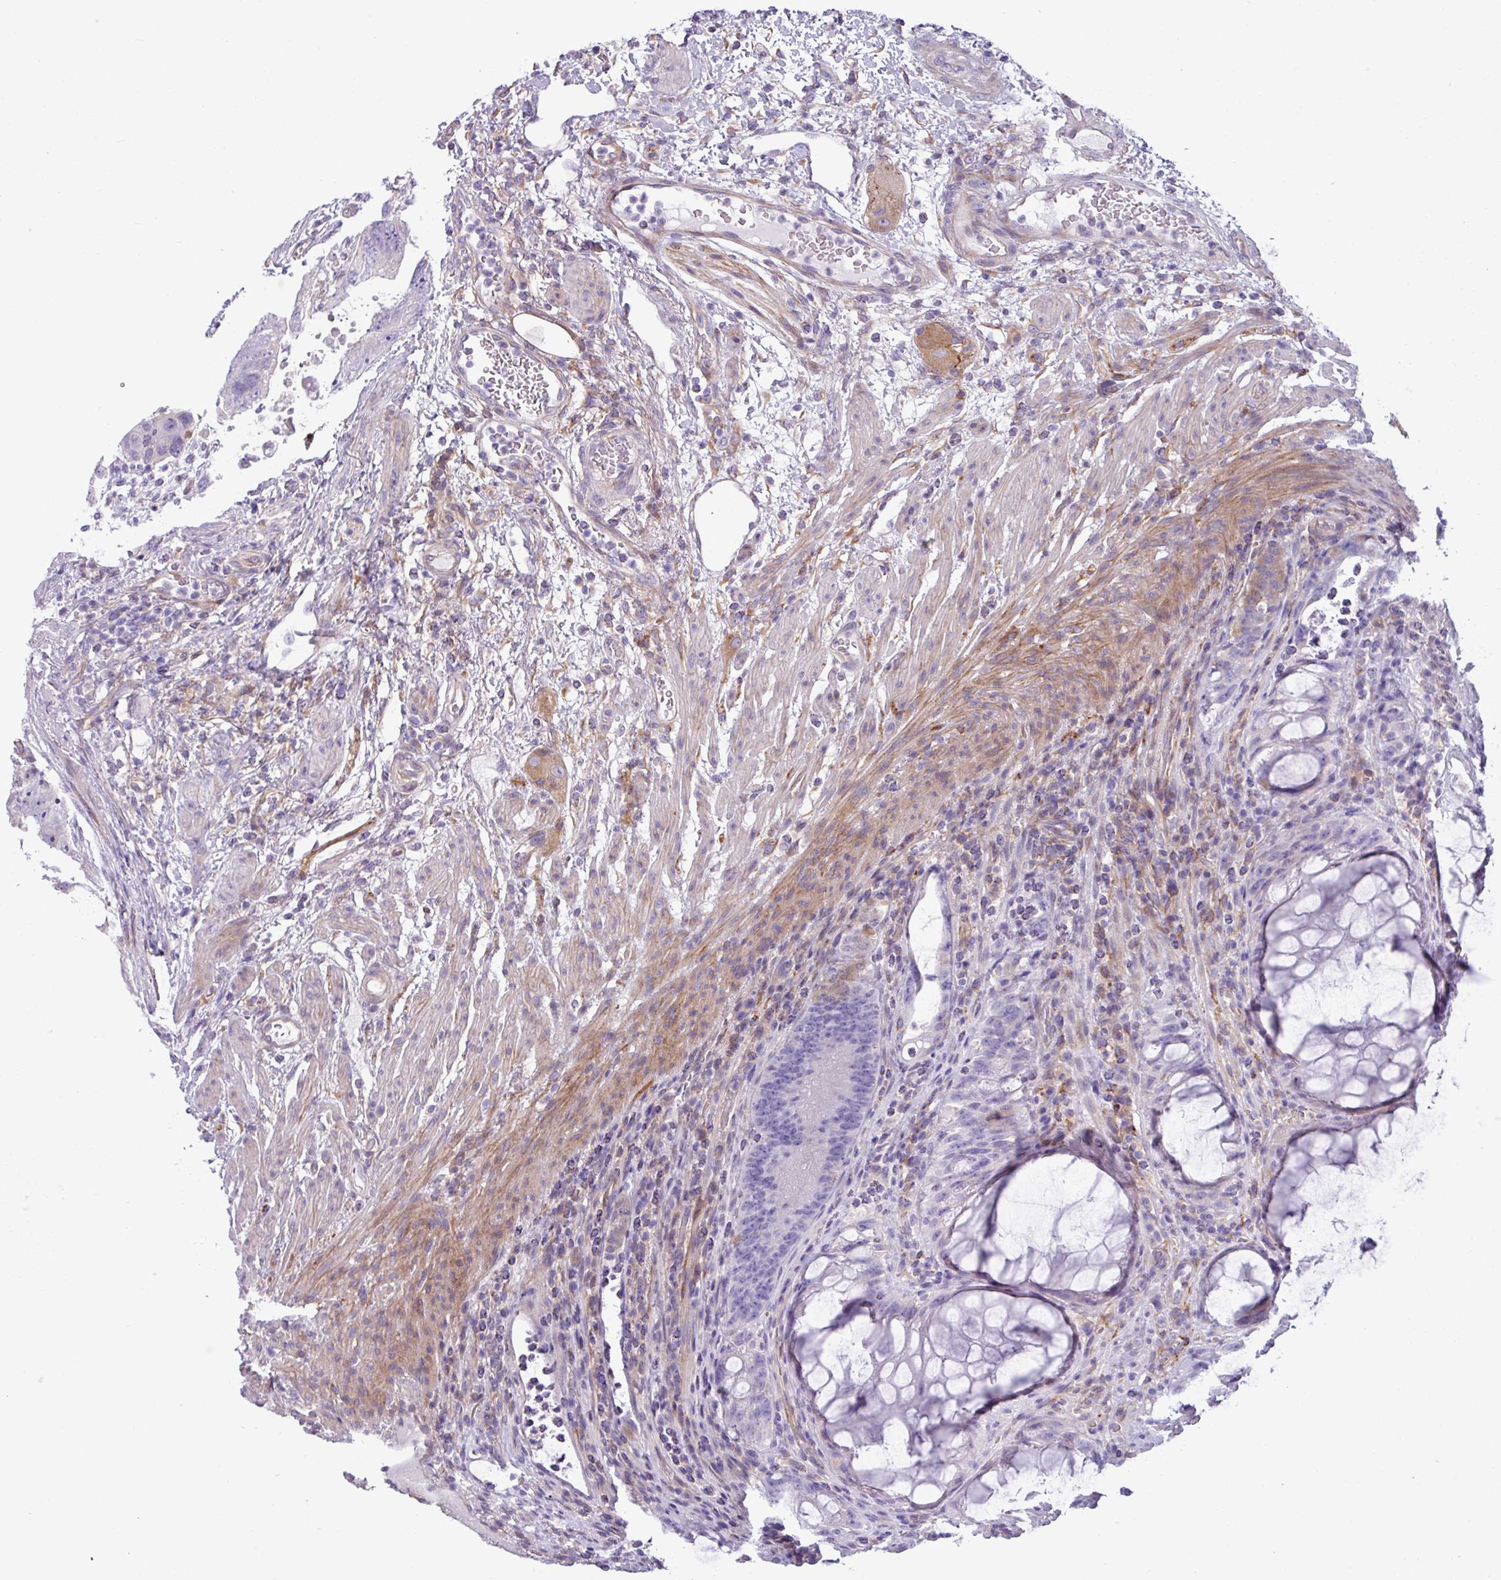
{"staining": {"intensity": "negative", "quantity": "none", "location": "none"}, "tissue": "colorectal cancer", "cell_type": "Tumor cells", "image_type": "cancer", "snomed": [{"axis": "morphology", "description": "Adenocarcinoma, NOS"}, {"axis": "topography", "description": "Rectum"}], "caption": "Immunohistochemistry (IHC) histopathology image of neoplastic tissue: human adenocarcinoma (colorectal) stained with DAB shows no significant protein positivity in tumor cells.", "gene": "KIRREL3", "patient": {"sex": "male", "age": 59}}